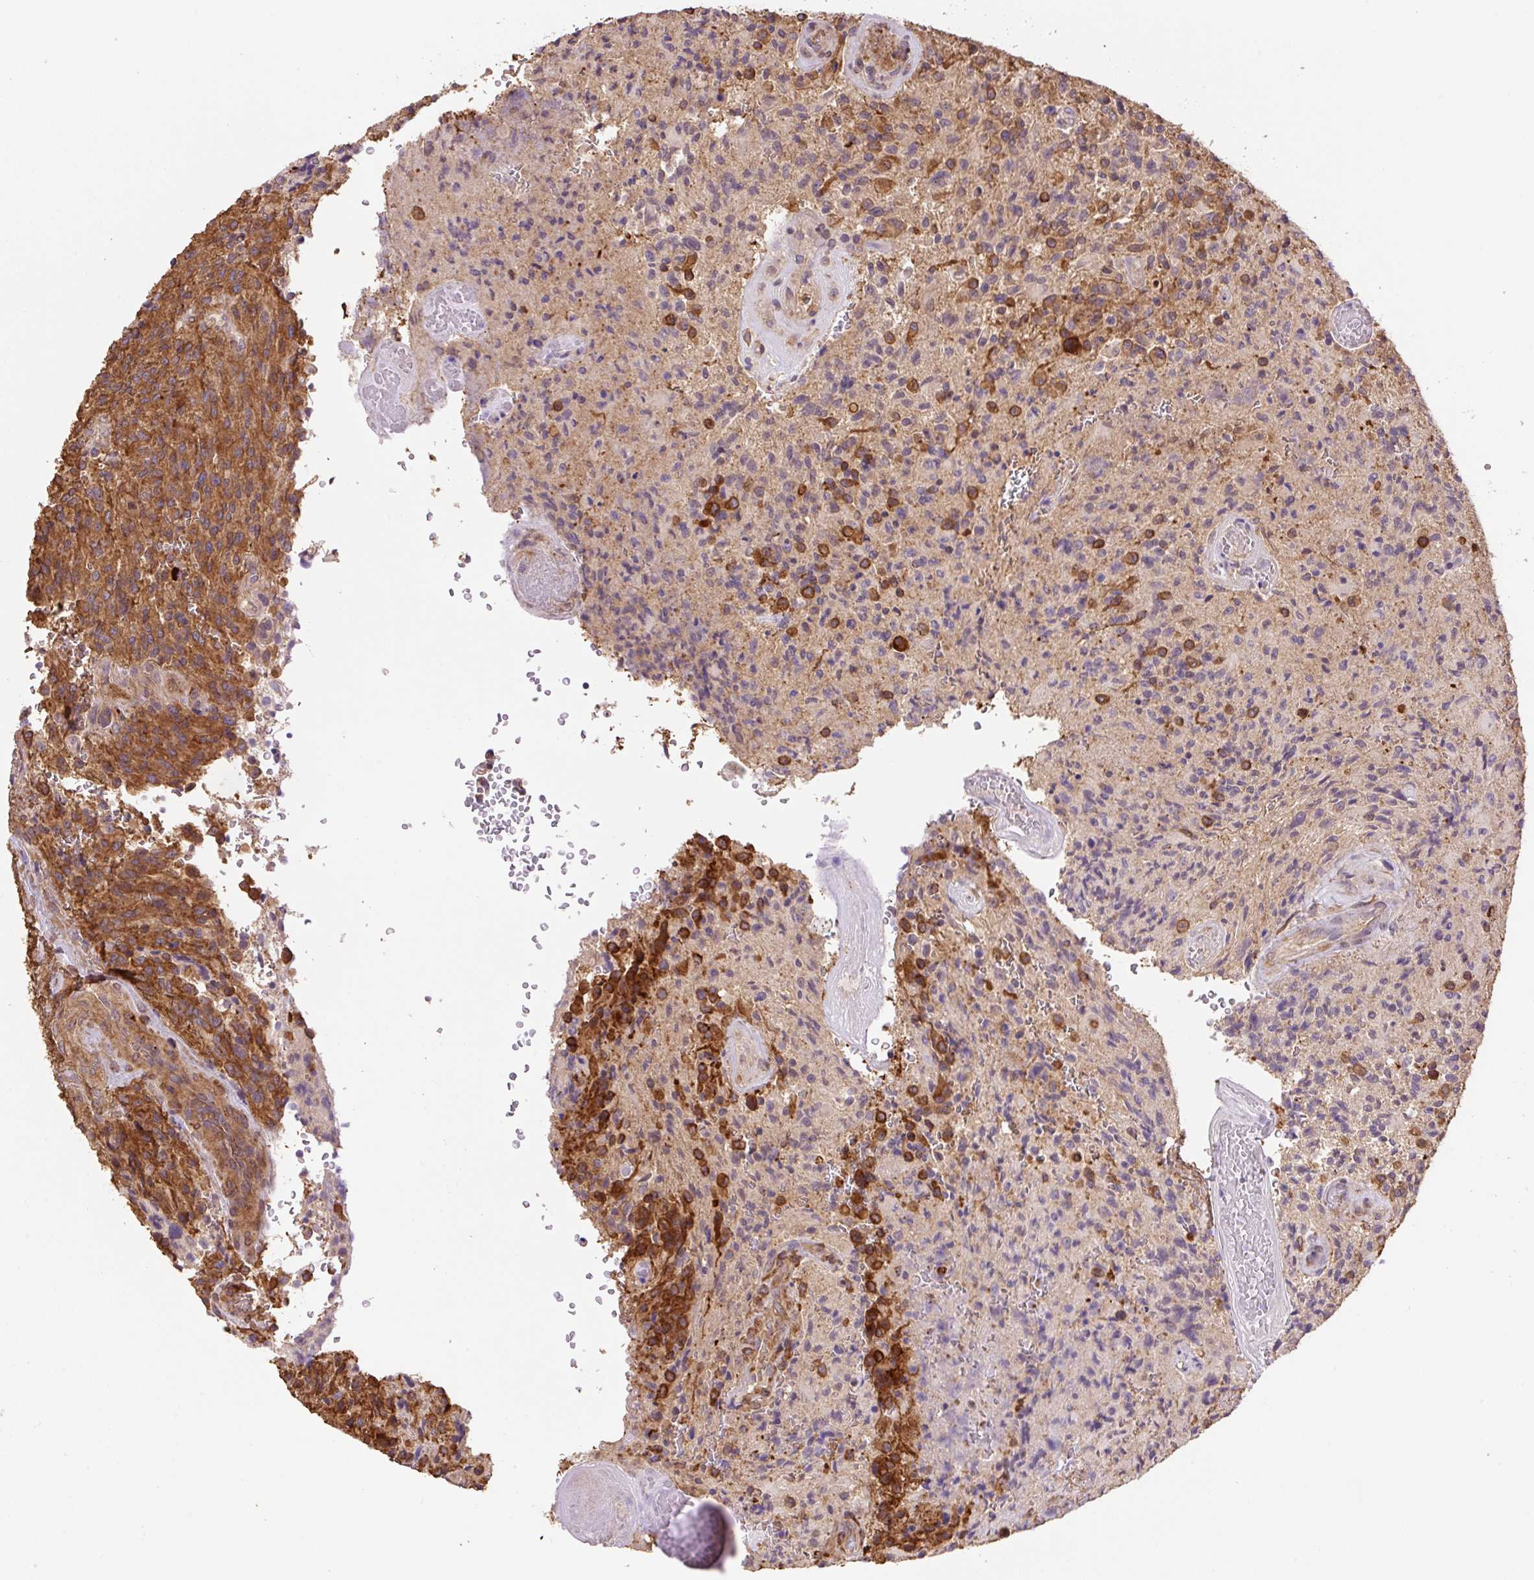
{"staining": {"intensity": "strong", "quantity": "<25%", "location": "cytoplasmic/membranous"}, "tissue": "glioma", "cell_type": "Tumor cells", "image_type": "cancer", "snomed": [{"axis": "morphology", "description": "Normal tissue, NOS"}, {"axis": "morphology", "description": "Glioma, malignant, High grade"}, {"axis": "topography", "description": "Cerebral cortex"}], "caption": "This image exhibits IHC staining of malignant high-grade glioma, with medium strong cytoplasmic/membranous positivity in approximately <25% of tumor cells.", "gene": "COX8A", "patient": {"sex": "male", "age": 56}}